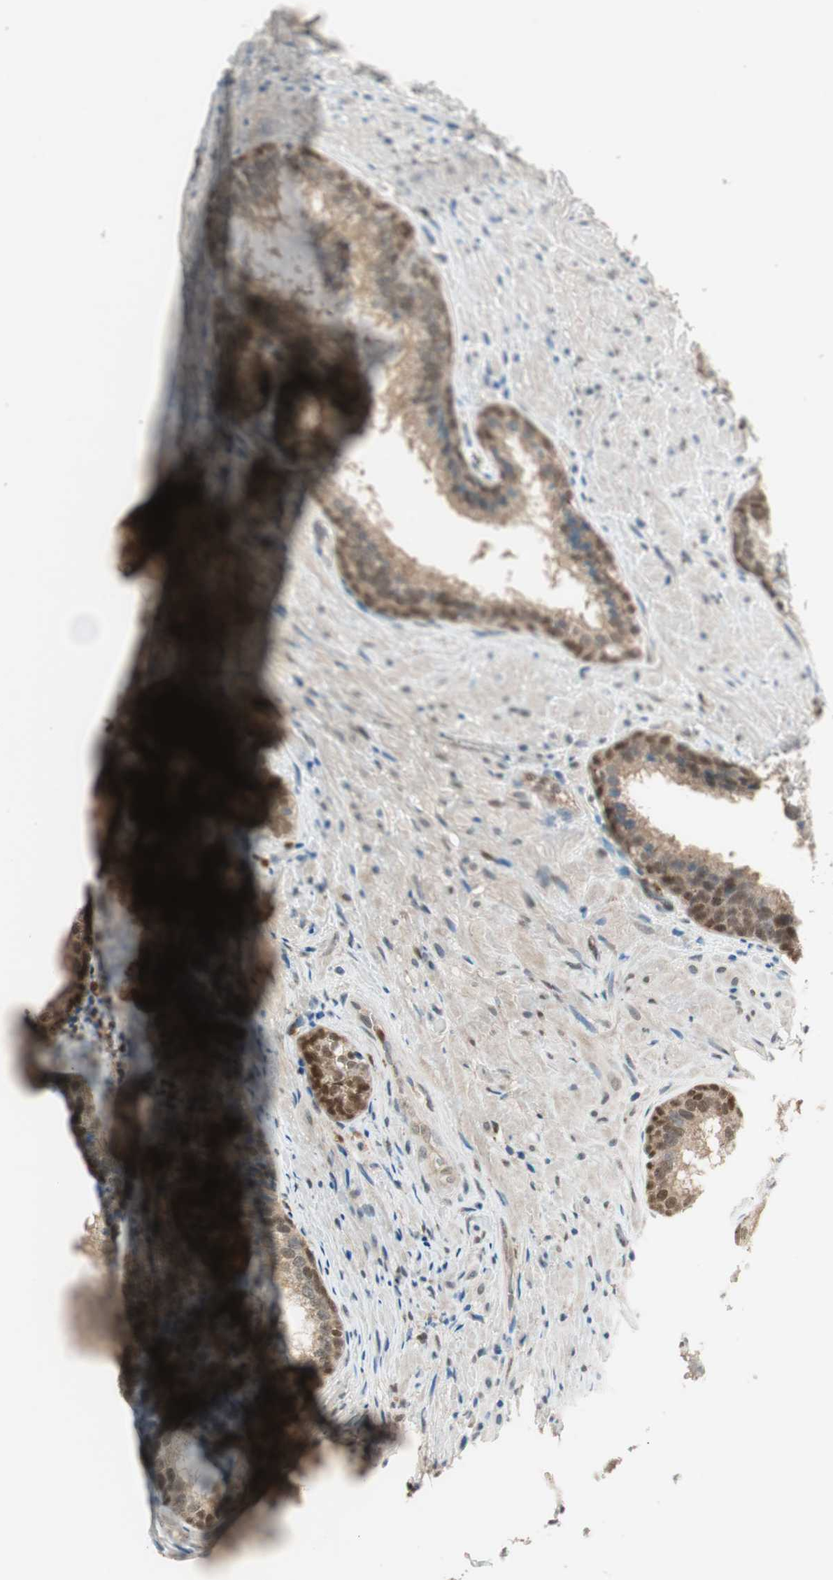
{"staining": {"intensity": "moderate", "quantity": ">75%", "location": "nuclear"}, "tissue": "prostate", "cell_type": "Glandular cells", "image_type": "normal", "snomed": [{"axis": "morphology", "description": "Normal tissue, NOS"}, {"axis": "topography", "description": "Prostate"}], "caption": "This is an image of immunohistochemistry (IHC) staining of normal prostate, which shows moderate staining in the nuclear of glandular cells.", "gene": "LTA4H", "patient": {"sex": "male", "age": 76}}